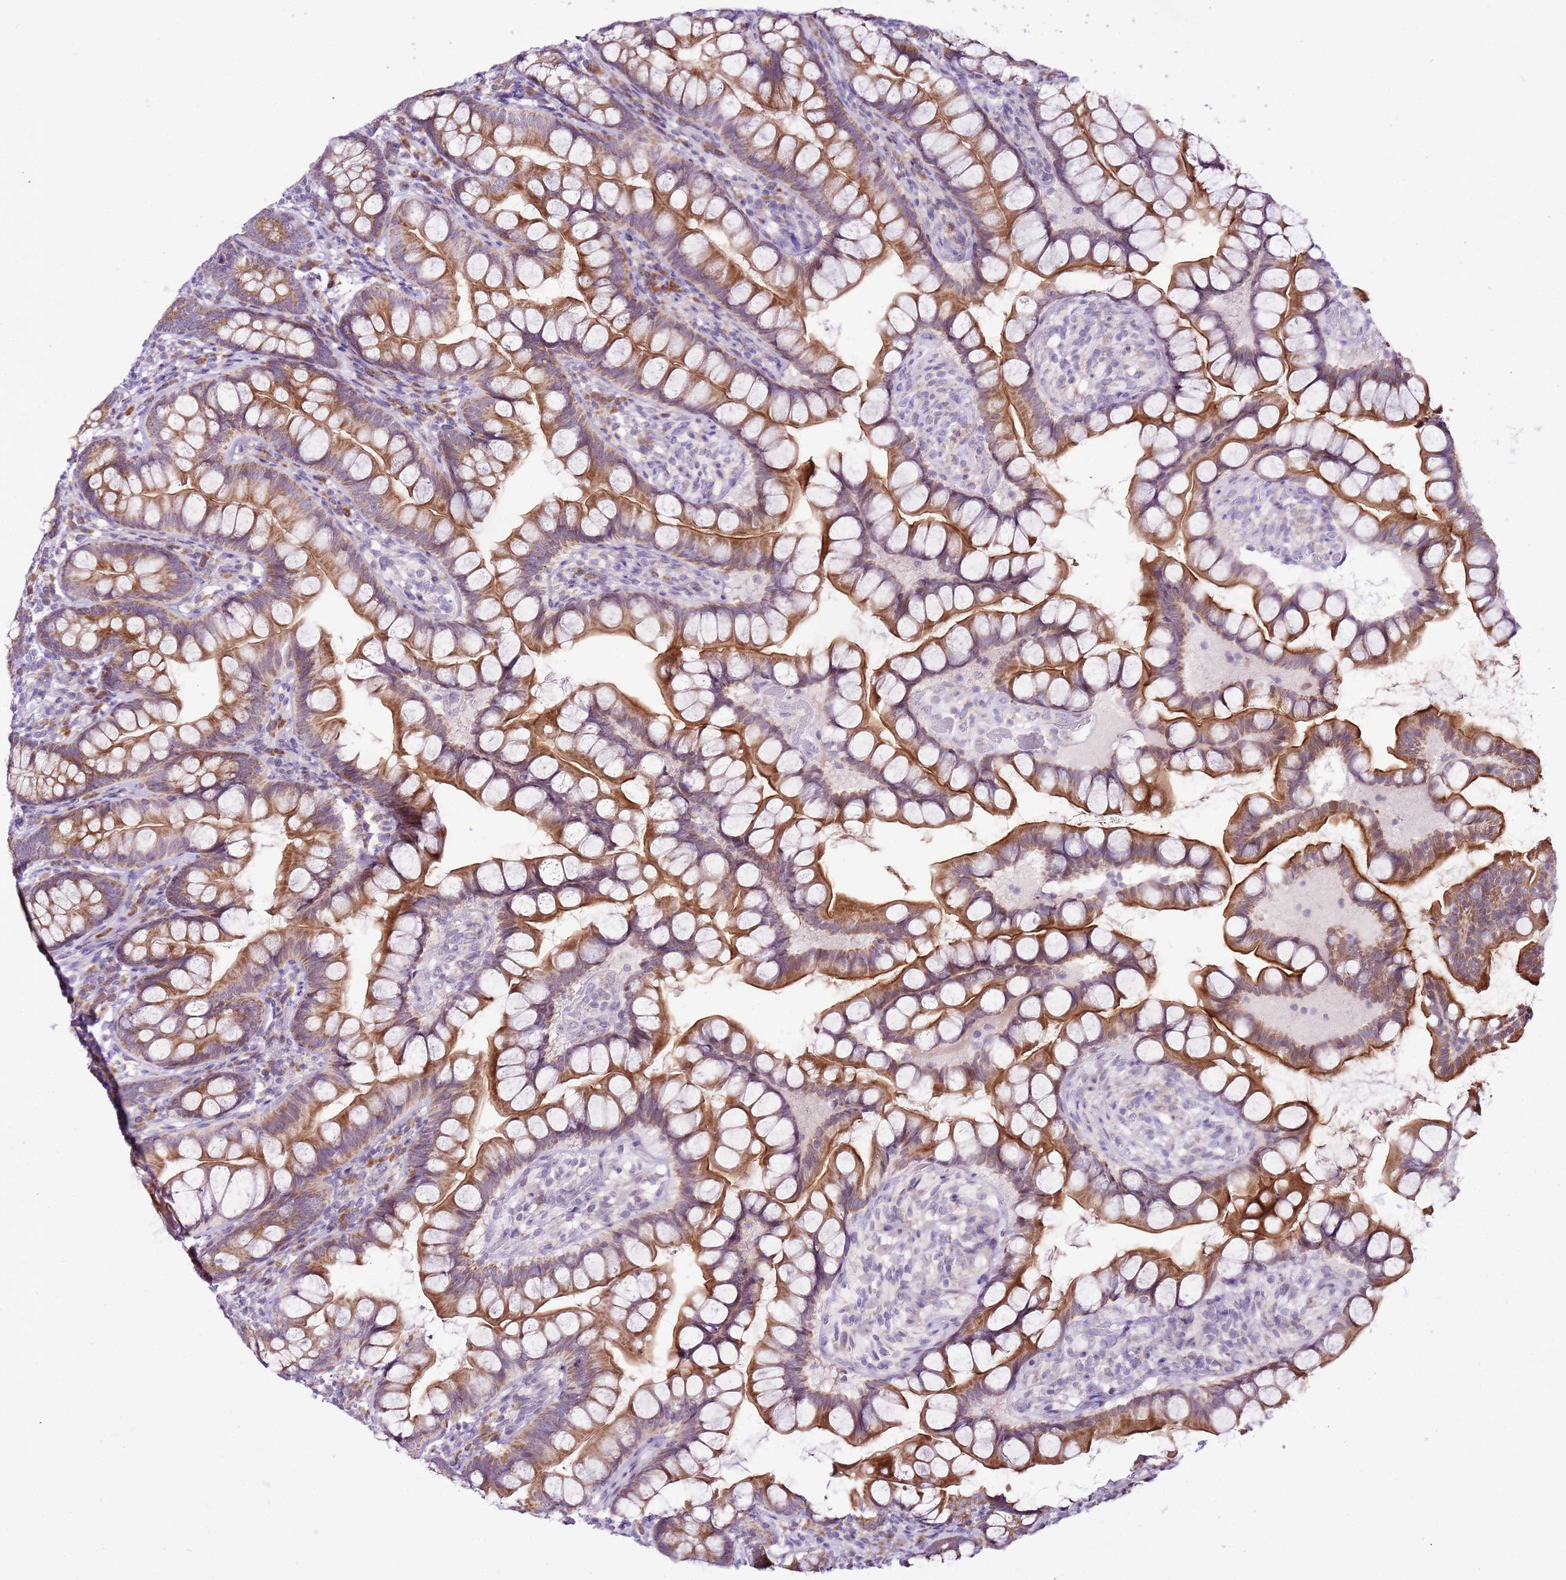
{"staining": {"intensity": "moderate", "quantity": ">75%", "location": "cytoplasmic/membranous"}, "tissue": "small intestine", "cell_type": "Glandular cells", "image_type": "normal", "snomed": [{"axis": "morphology", "description": "Normal tissue, NOS"}, {"axis": "topography", "description": "Small intestine"}], "caption": "Protein expression analysis of normal human small intestine reveals moderate cytoplasmic/membranous staining in about >75% of glandular cells. (Stains: DAB (3,3'-diaminobenzidine) in brown, nuclei in blue, Microscopy: brightfield microscopy at high magnification).", "gene": "MRPL36", "patient": {"sex": "male", "age": 70}}